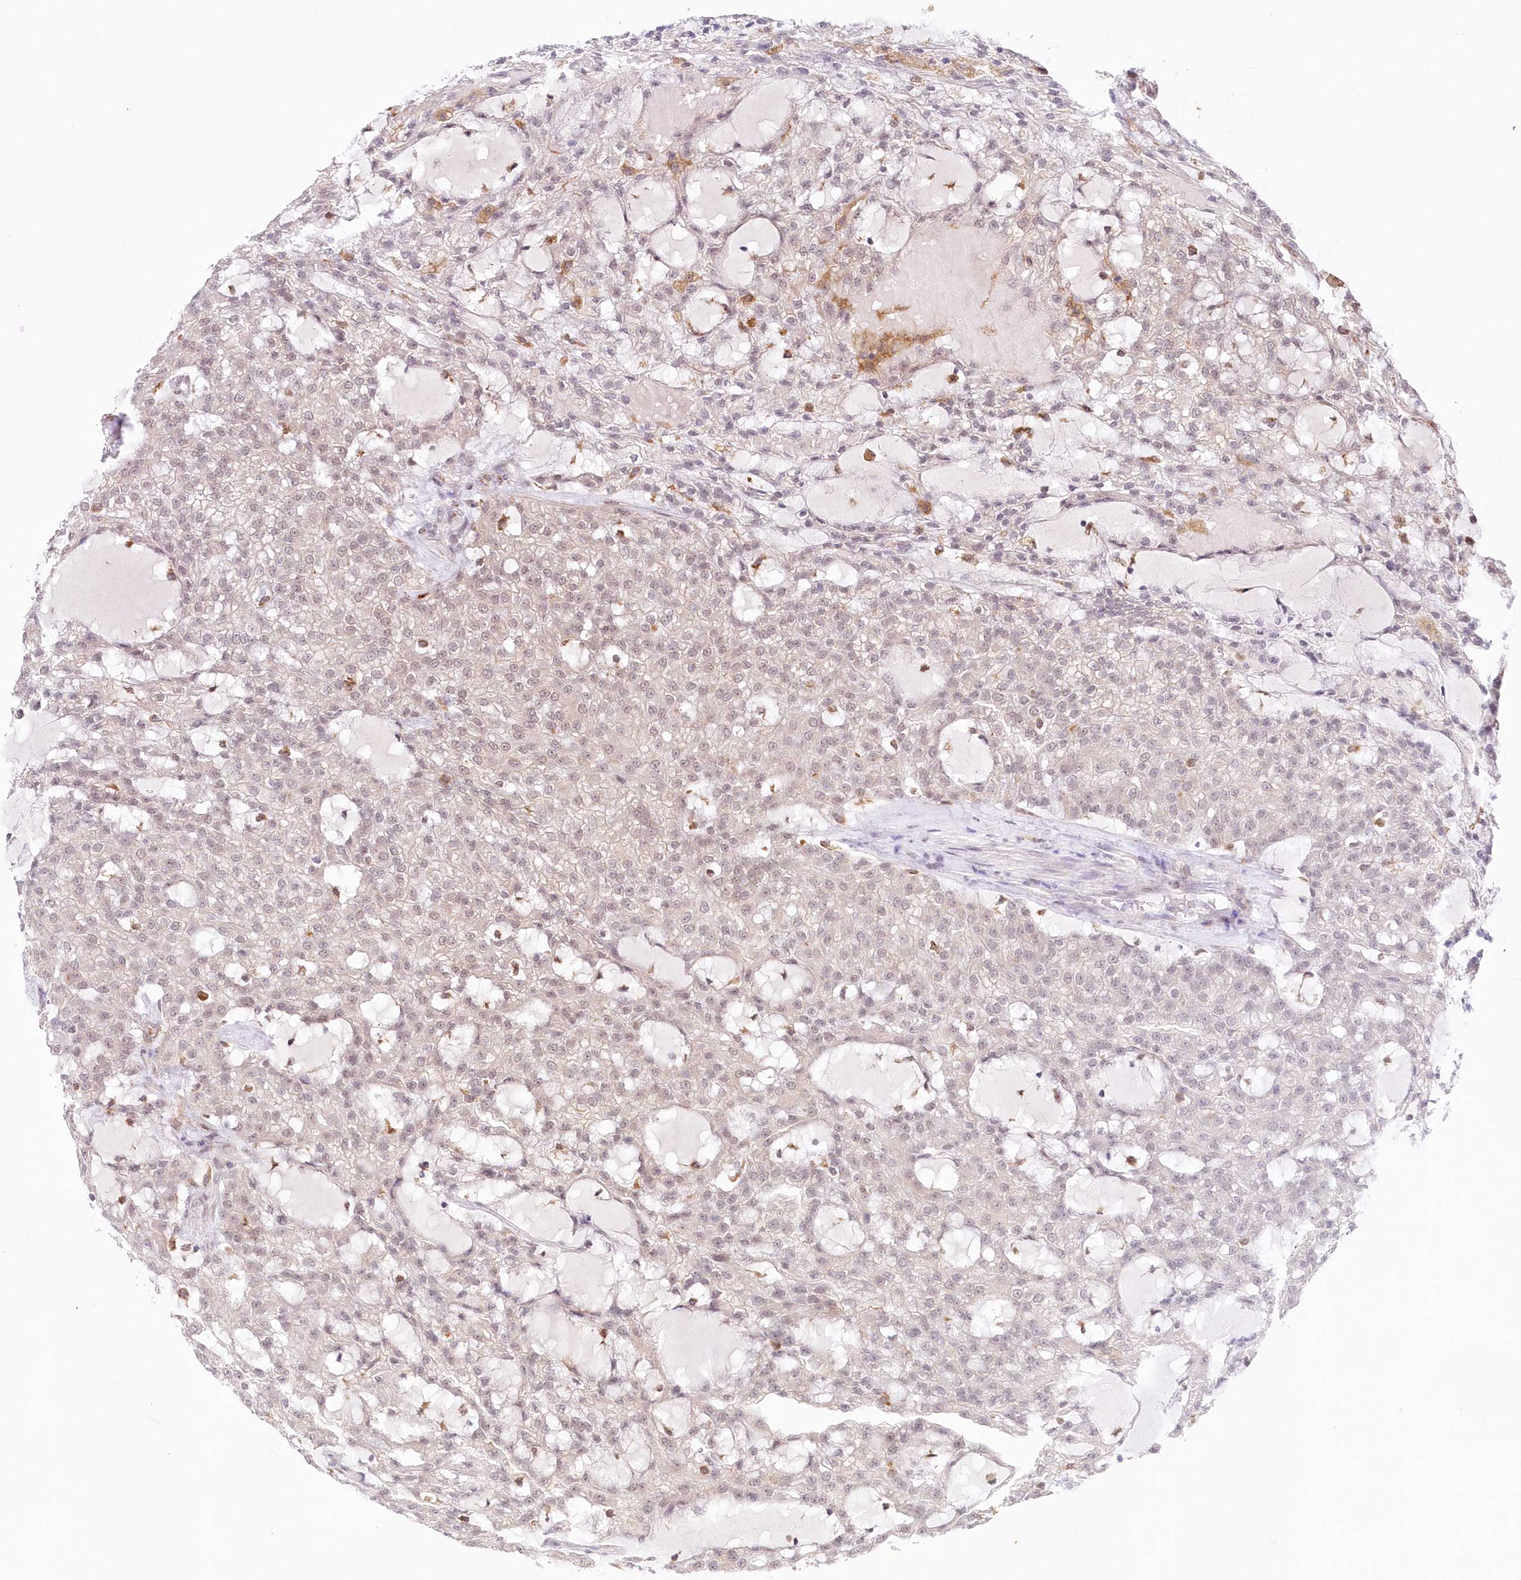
{"staining": {"intensity": "negative", "quantity": "none", "location": "none"}, "tissue": "renal cancer", "cell_type": "Tumor cells", "image_type": "cancer", "snomed": [{"axis": "morphology", "description": "Adenocarcinoma, NOS"}, {"axis": "topography", "description": "Kidney"}], "caption": "This is an immunohistochemistry (IHC) histopathology image of human adenocarcinoma (renal). There is no positivity in tumor cells.", "gene": "LDB1", "patient": {"sex": "male", "age": 63}}